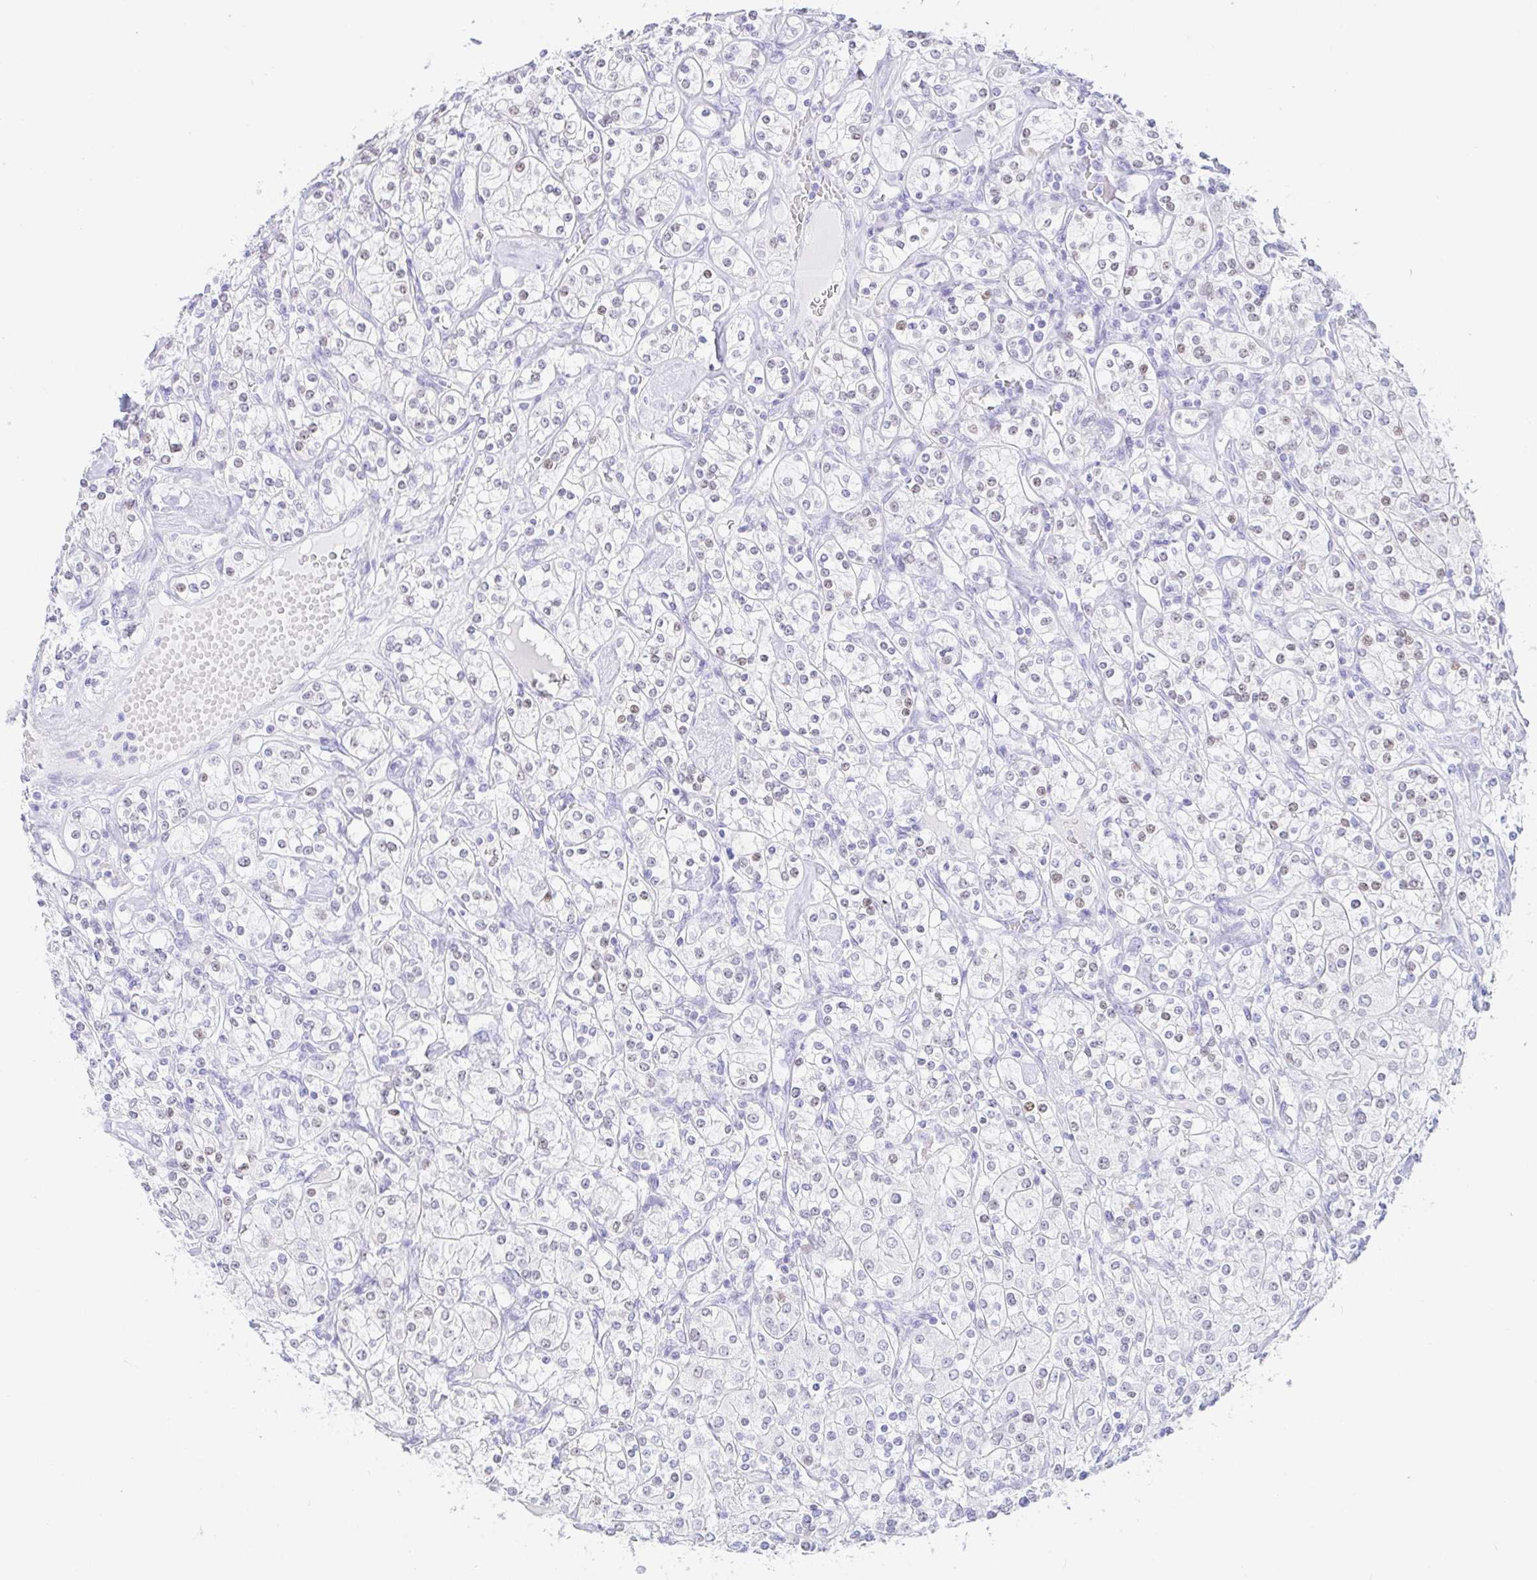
{"staining": {"intensity": "weak", "quantity": "<25%", "location": "nuclear"}, "tissue": "renal cancer", "cell_type": "Tumor cells", "image_type": "cancer", "snomed": [{"axis": "morphology", "description": "Adenocarcinoma, NOS"}, {"axis": "topography", "description": "Kidney"}], "caption": "Immunohistochemical staining of human renal cancer displays no significant staining in tumor cells. (Stains: DAB (3,3'-diaminobenzidine) immunohistochemistry with hematoxylin counter stain, Microscopy: brightfield microscopy at high magnification).", "gene": "PAX8", "patient": {"sex": "male", "age": 77}}